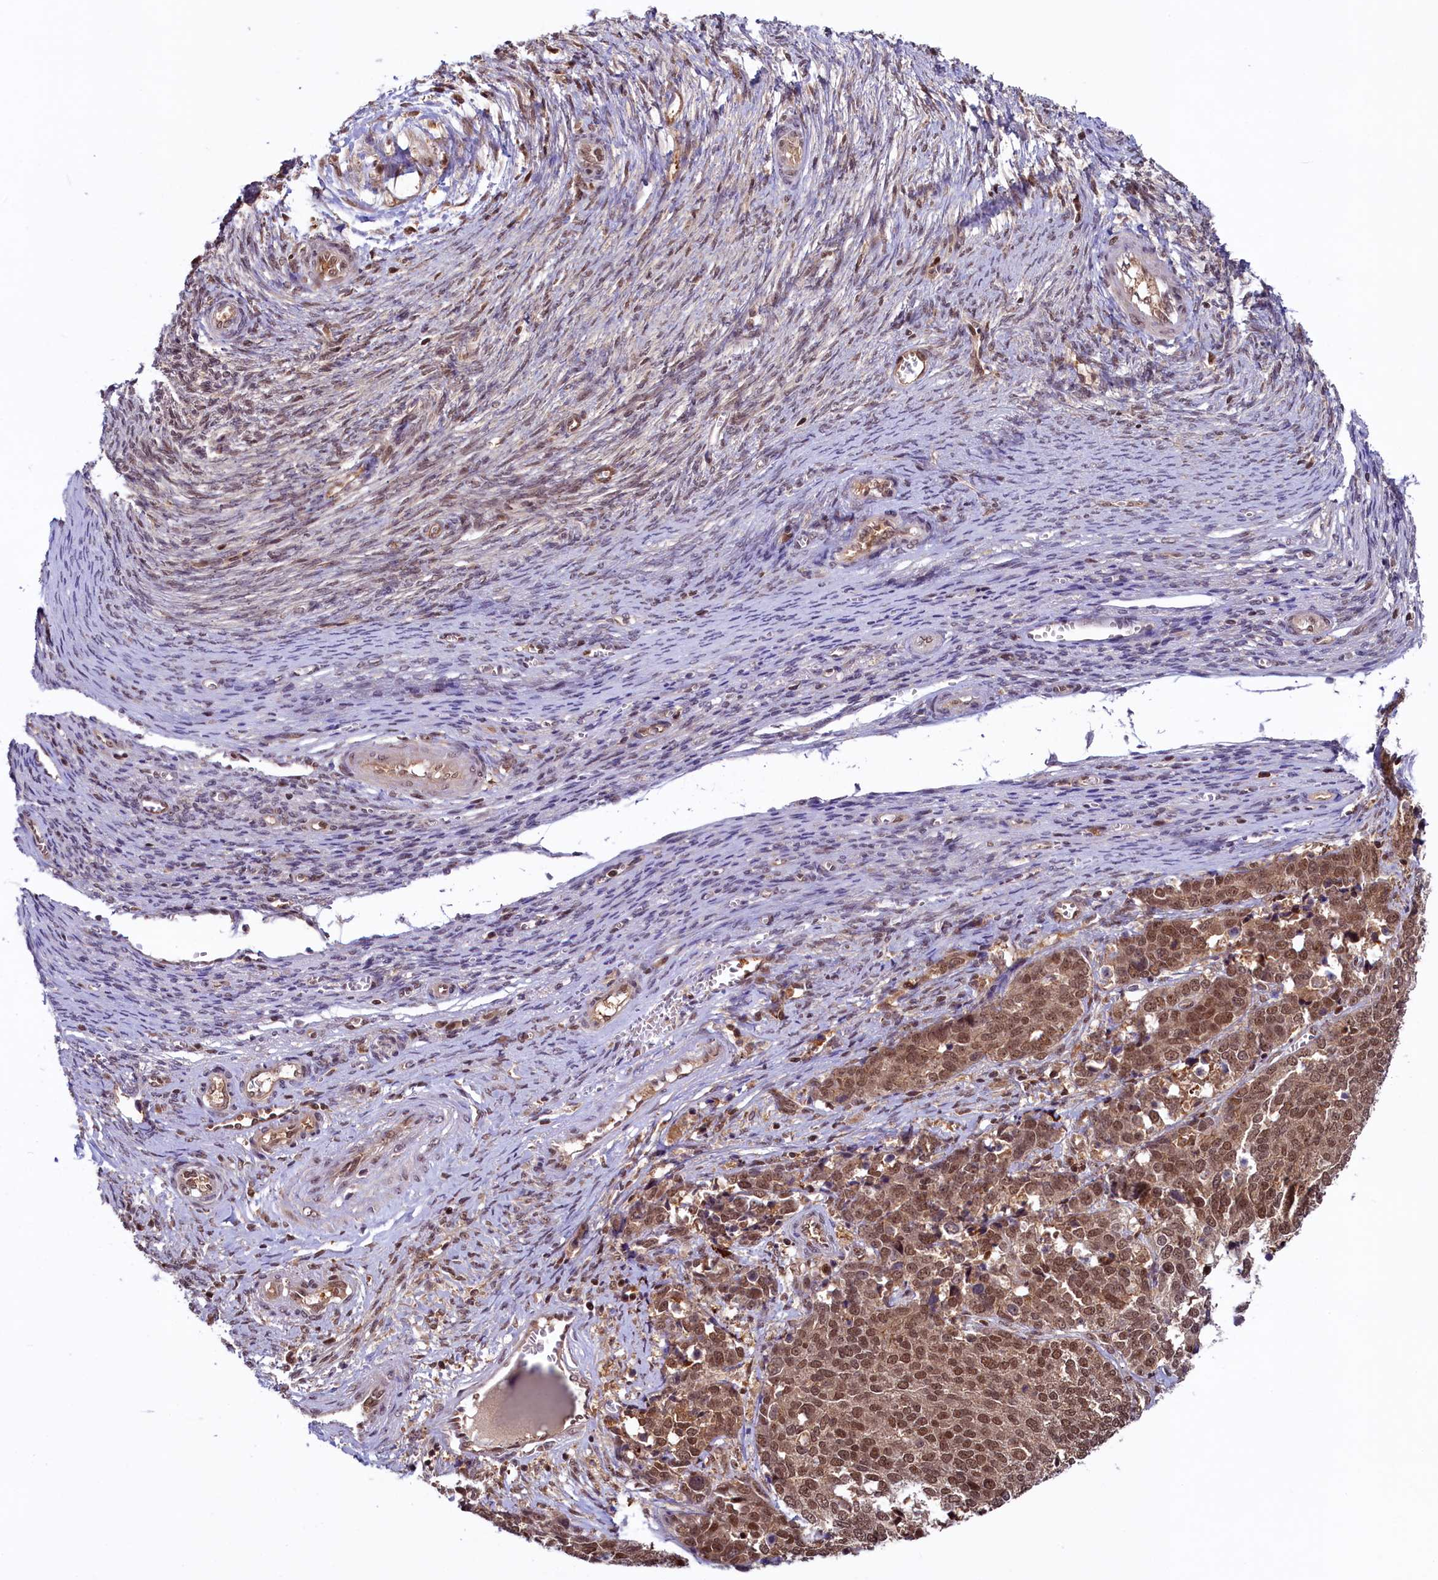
{"staining": {"intensity": "moderate", "quantity": ">75%", "location": "cytoplasmic/membranous,nuclear"}, "tissue": "ovarian cancer", "cell_type": "Tumor cells", "image_type": "cancer", "snomed": [{"axis": "morphology", "description": "Cystadenocarcinoma, serous, NOS"}, {"axis": "topography", "description": "Ovary"}], "caption": "An image of human ovarian cancer stained for a protein demonstrates moderate cytoplasmic/membranous and nuclear brown staining in tumor cells. (DAB IHC, brown staining for protein, blue staining for nuclei).", "gene": "SLC7A6OS", "patient": {"sex": "female", "age": 44}}